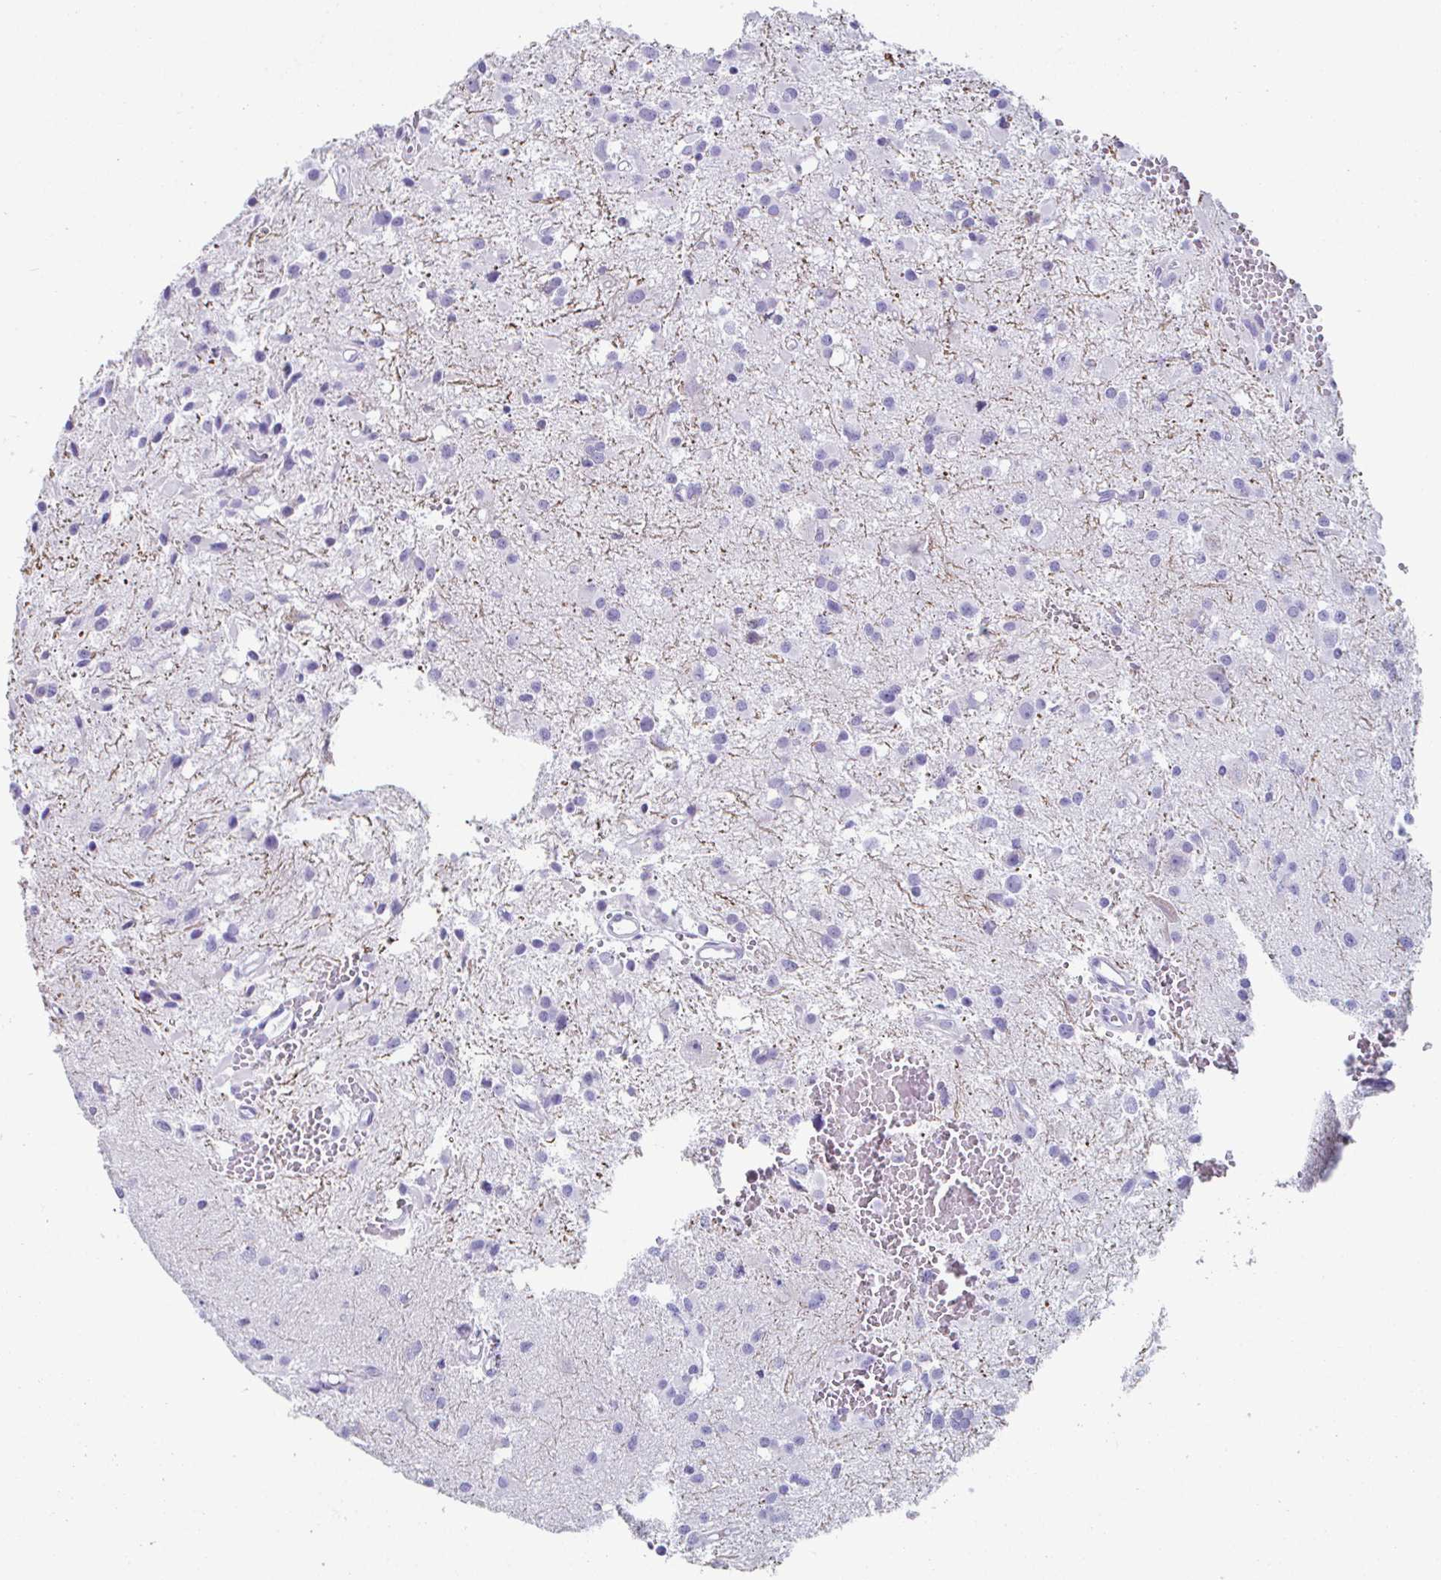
{"staining": {"intensity": "negative", "quantity": "none", "location": "none"}, "tissue": "glioma", "cell_type": "Tumor cells", "image_type": "cancer", "snomed": [{"axis": "morphology", "description": "Glioma, malignant, High grade"}, {"axis": "topography", "description": "Brain"}], "caption": "Immunohistochemistry (IHC) of malignant glioma (high-grade) exhibits no staining in tumor cells.", "gene": "CREG2", "patient": {"sex": "male", "age": 54}}